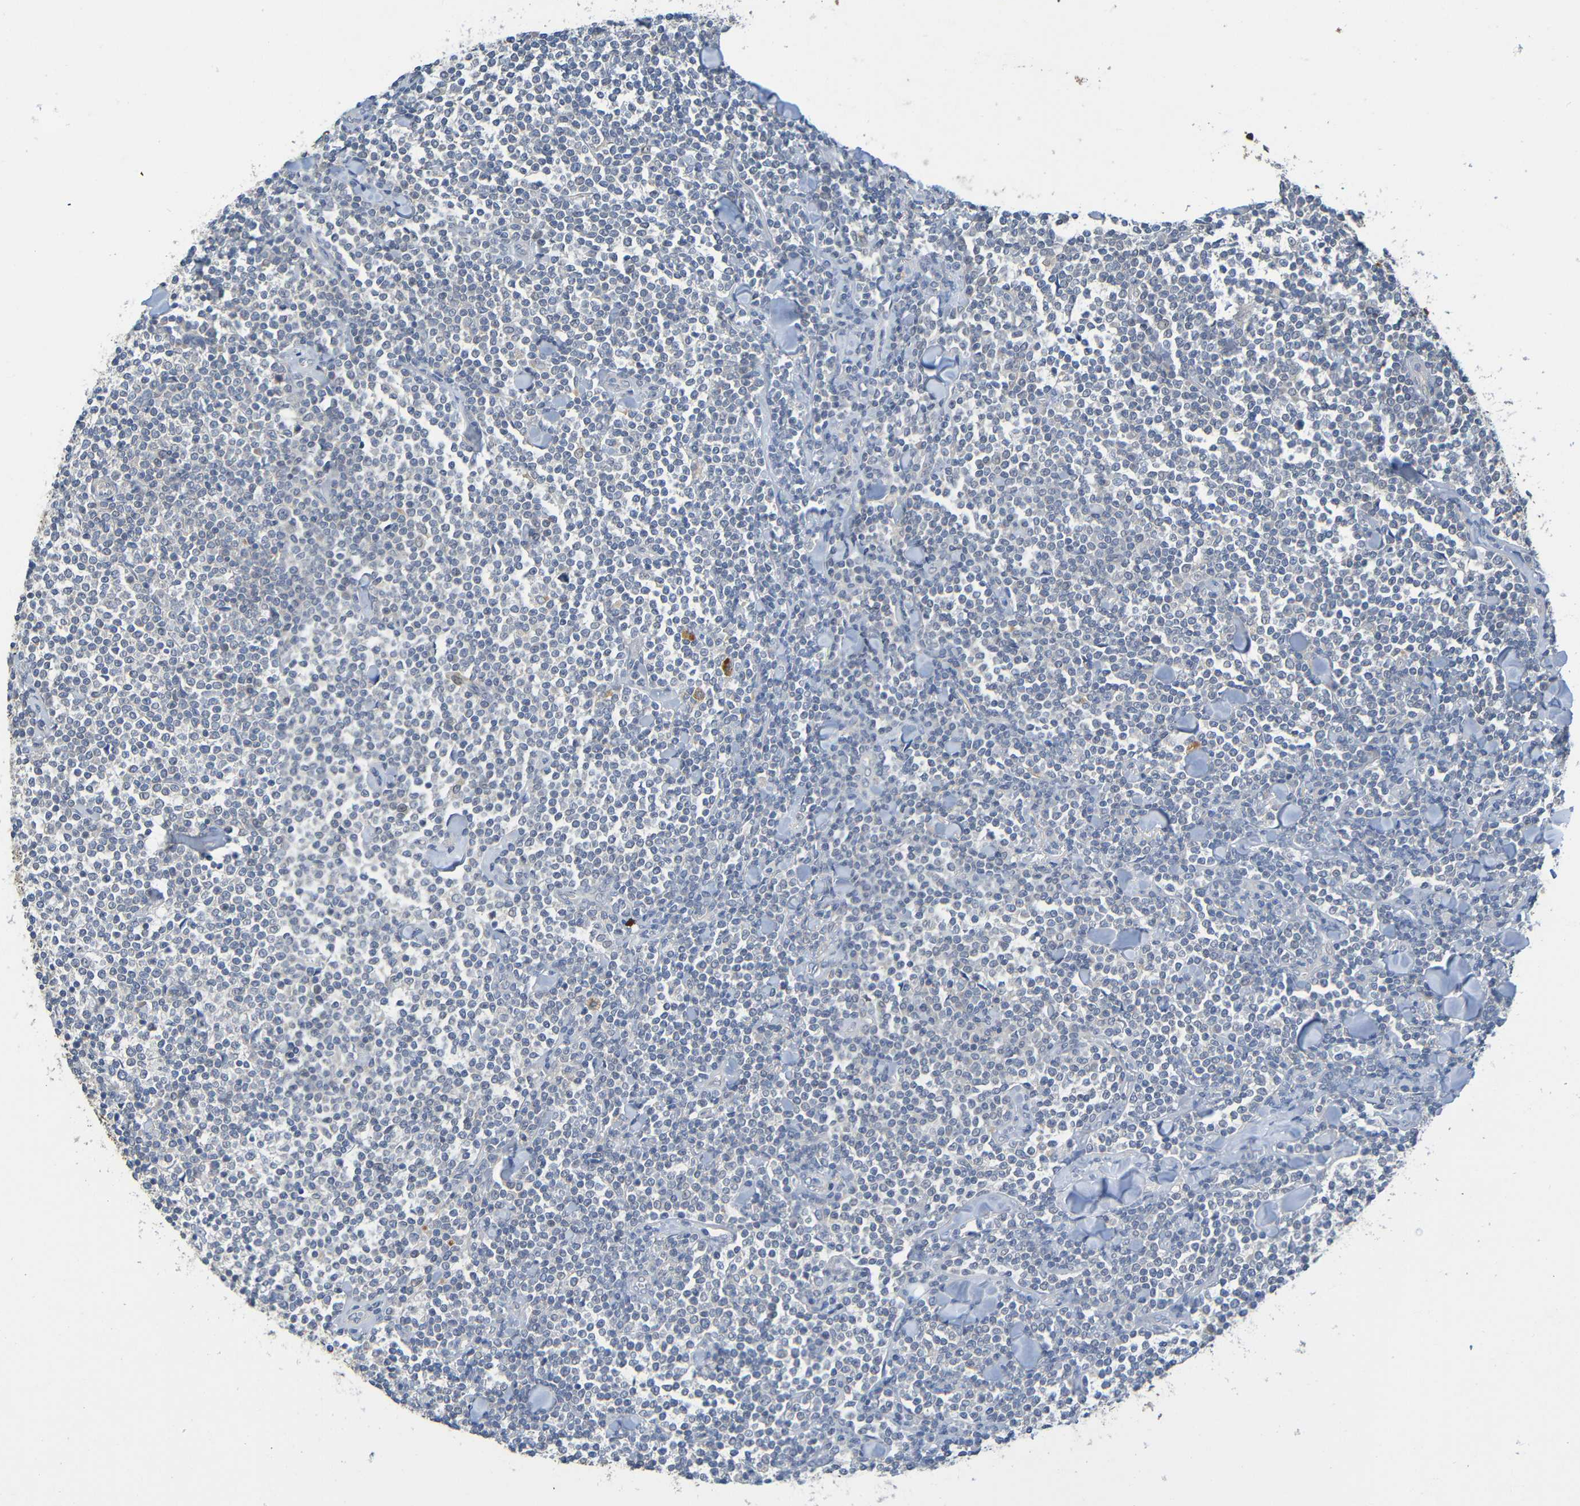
{"staining": {"intensity": "negative", "quantity": "none", "location": "none"}, "tissue": "lymphoma", "cell_type": "Tumor cells", "image_type": "cancer", "snomed": [{"axis": "morphology", "description": "Malignant lymphoma, non-Hodgkin's type, Low grade"}, {"axis": "topography", "description": "Soft tissue"}], "caption": "Immunohistochemistry image of malignant lymphoma, non-Hodgkin's type (low-grade) stained for a protein (brown), which displays no expression in tumor cells.", "gene": "CYP4F2", "patient": {"sex": "male", "age": 92}}